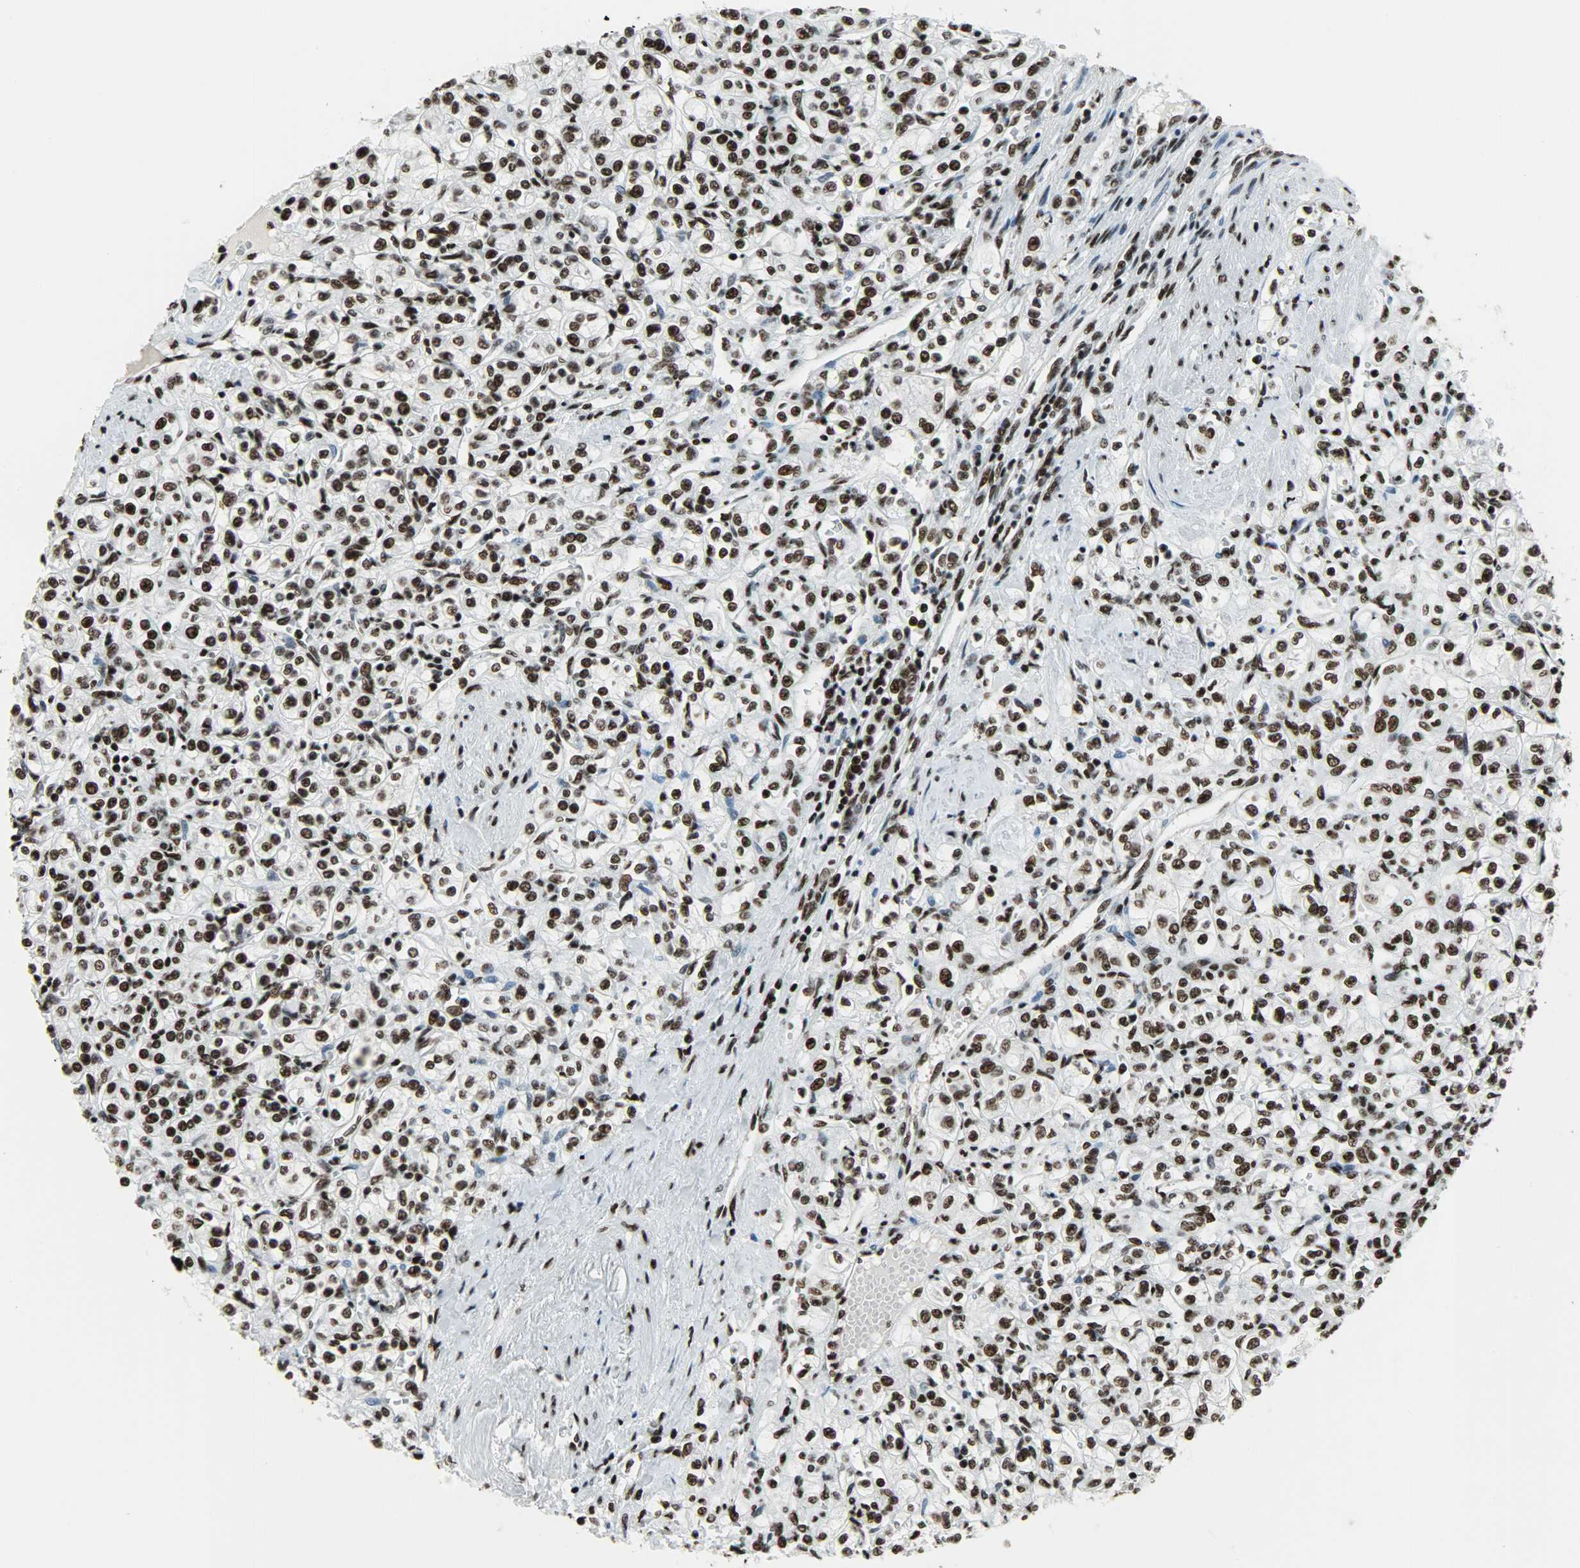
{"staining": {"intensity": "strong", "quantity": ">75%", "location": "nuclear"}, "tissue": "renal cancer", "cell_type": "Tumor cells", "image_type": "cancer", "snomed": [{"axis": "morphology", "description": "Adenocarcinoma, NOS"}, {"axis": "topography", "description": "Kidney"}], "caption": "Protein analysis of renal adenocarcinoma tissue exhibits strong nuclear positivity in approximately >75% of tumor cells. (brown staining indicates protein expression, while blue staining denotes nuclei).", "gene": "SNRPA", "patient": {"sex": "male", "age": 77}}